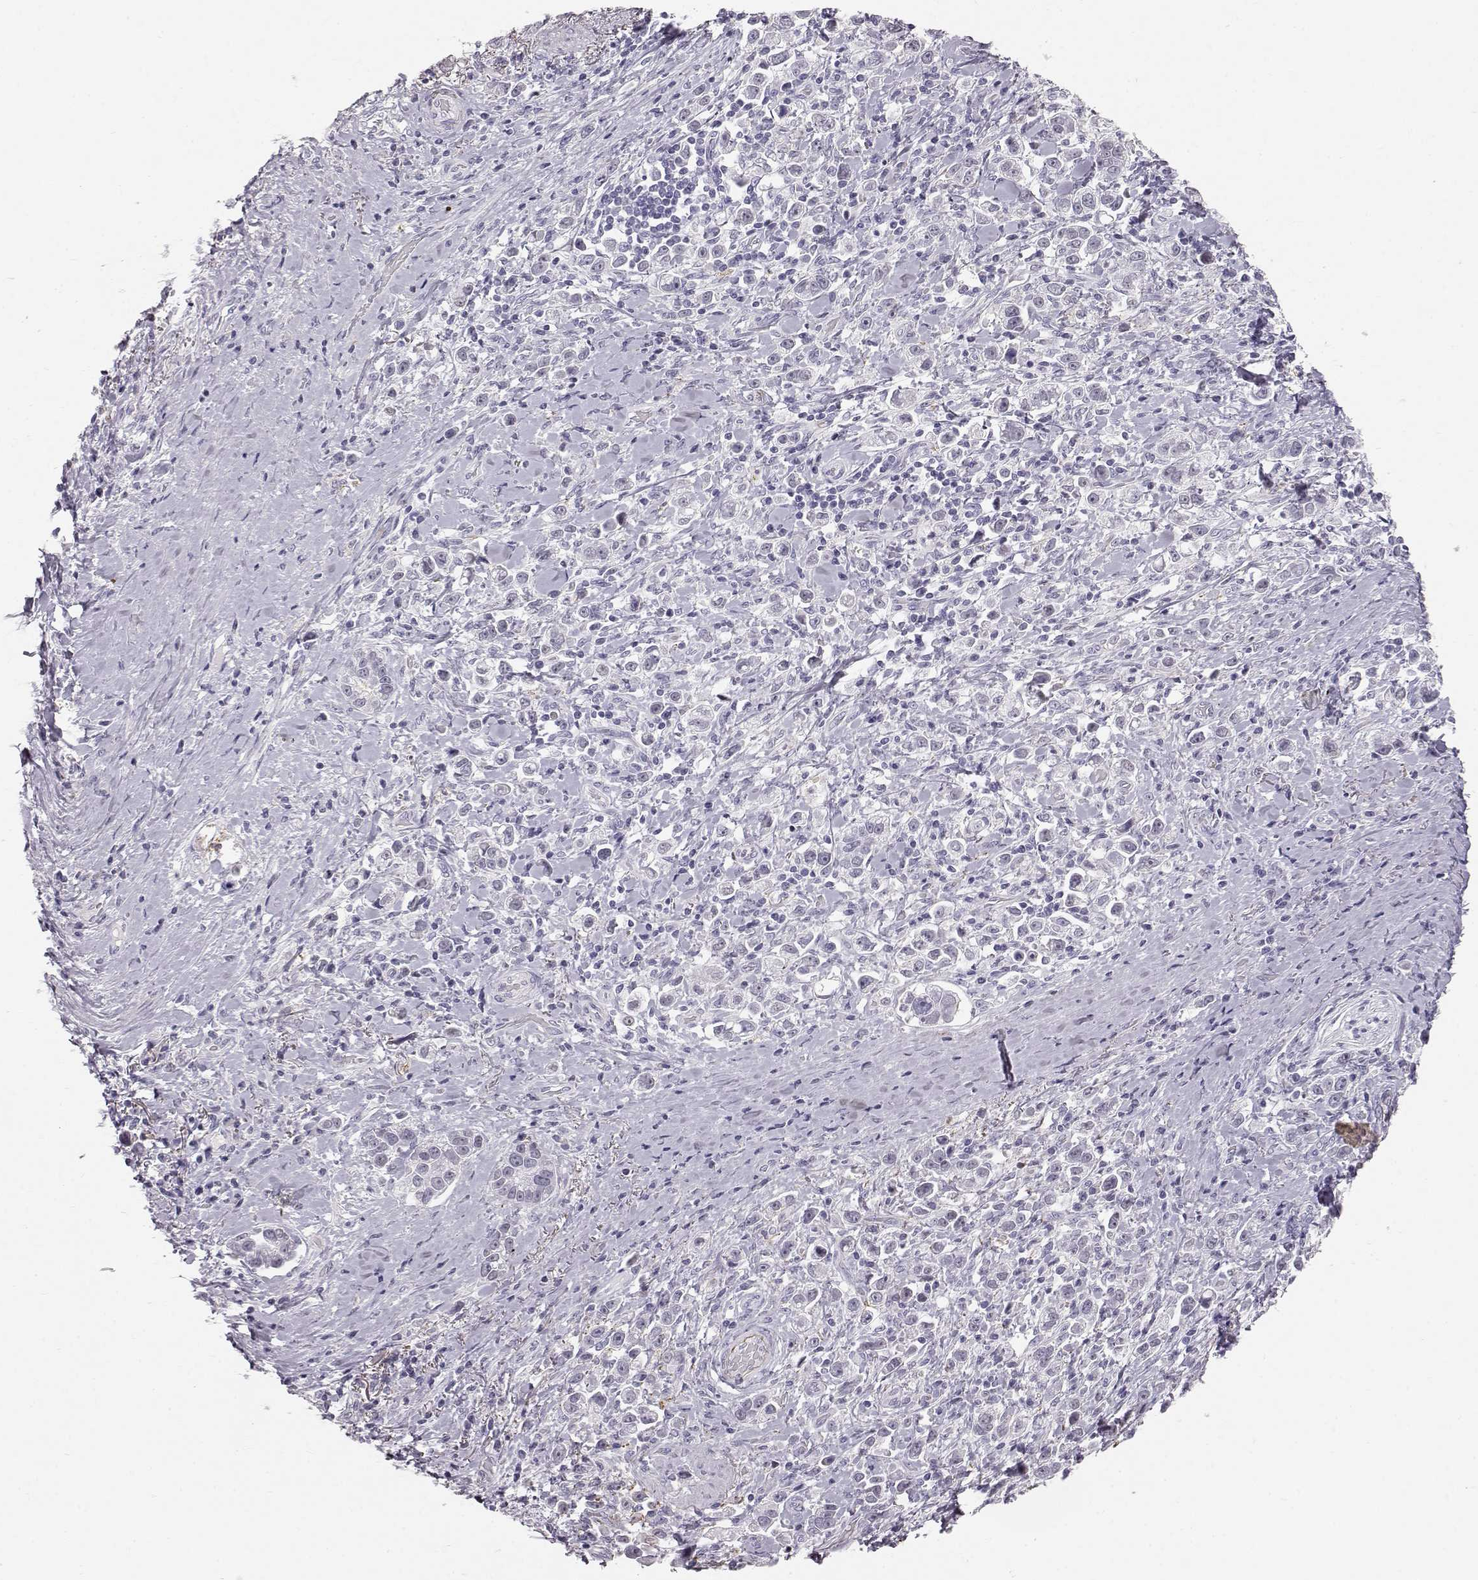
{"staining": {"intensity": "negative", "quantity": "none", "location": "none"}, "tissue": "stomach cancer", "cell_type": "Tumor cells", "image_type": "cancer", "snomed": [{"axis": "morphology", "description": "Adenocarcinoma, NOS"}, {"axis": "topography", "description": "Stomach"}], "caption": "A high-resolution image shows IHC staining of stomach adenocarcinoma, which demonstrates no significant positivity in tumor cells.", "gene": "KRTAP16-1", "patient": {"sex": "male", "age": 93}}